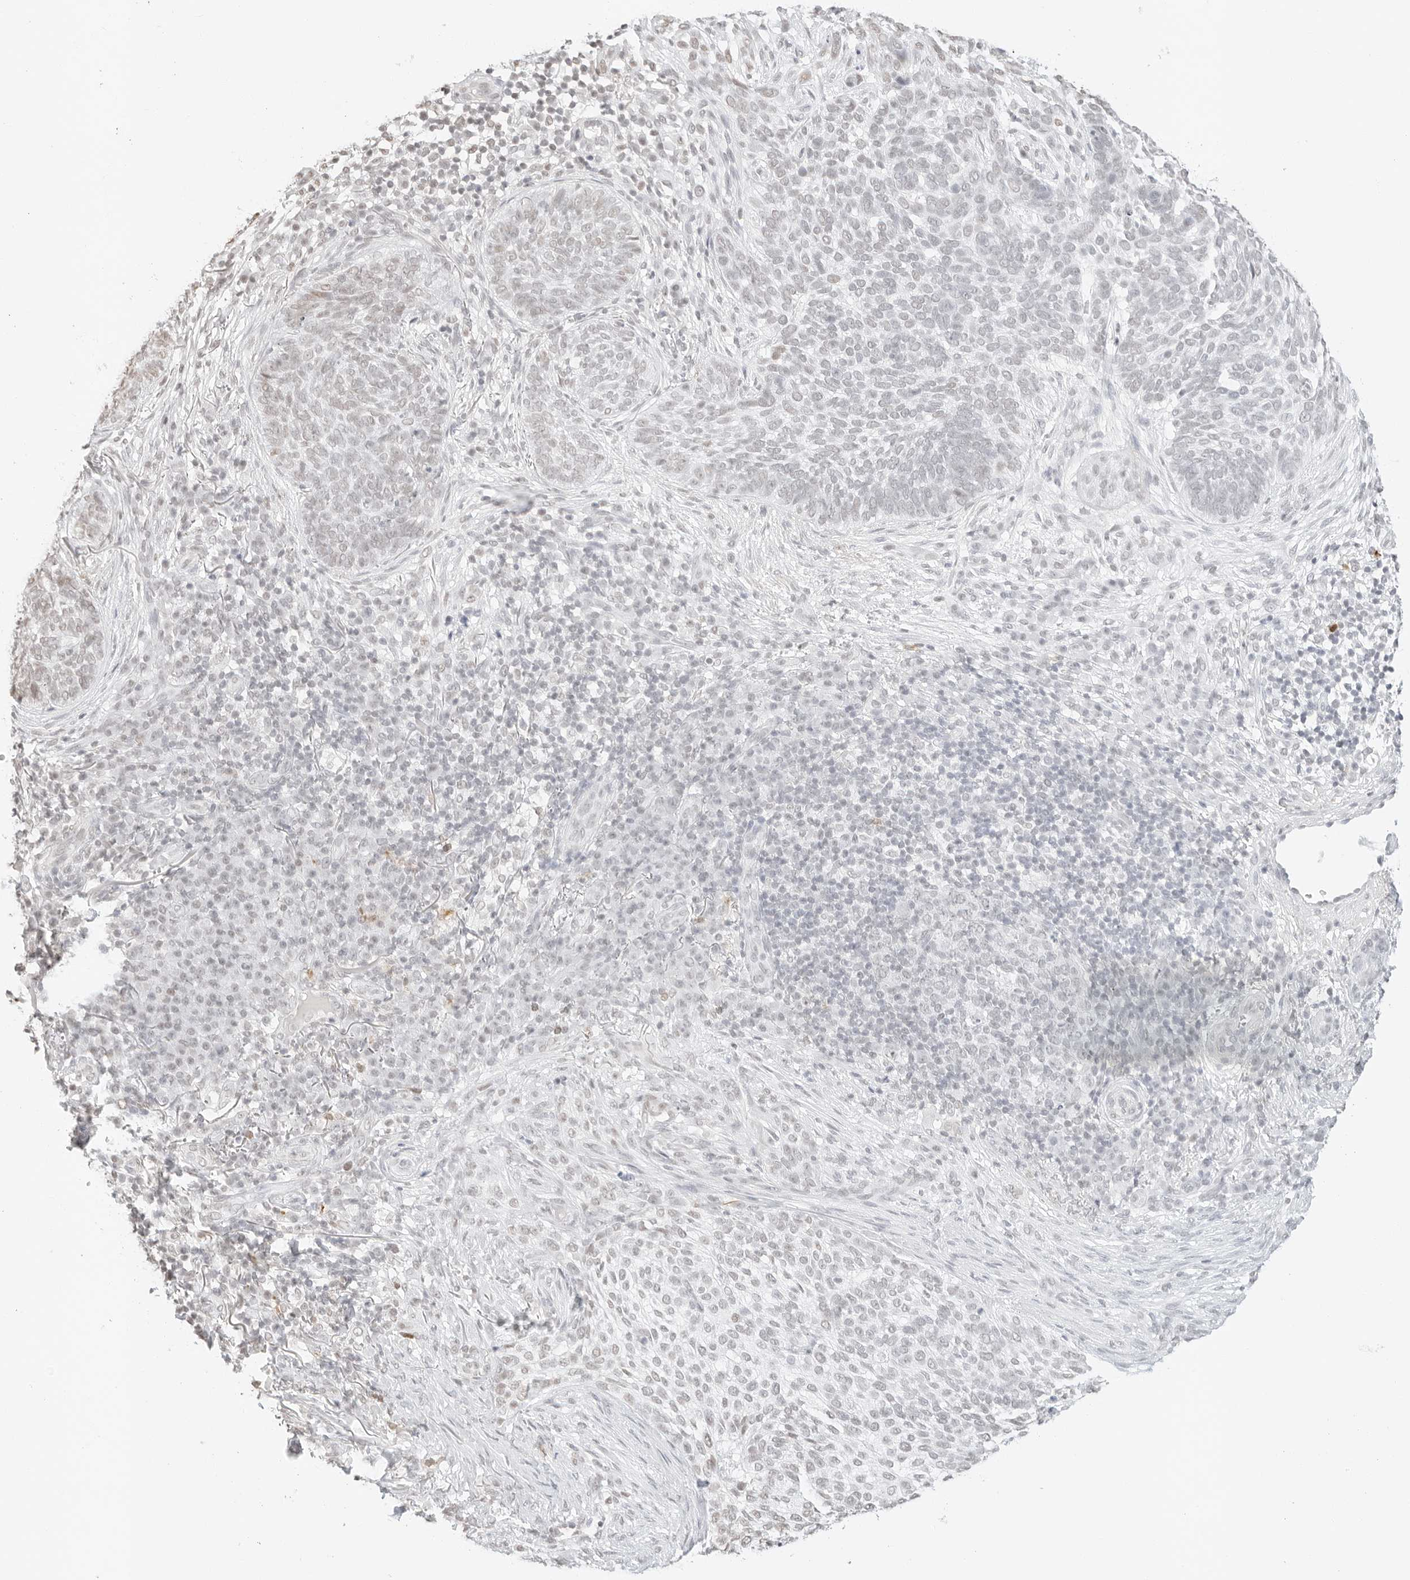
{"staining": {"intensity": "negative", "quantity": "none", "location": "none"}, "tissue": "skin cancer", "cell_type": "Tumor cells", "image_type": "cancer", "snomed": [{"axis": "morphology", "description": "Basal cell carcinoma"}, {"axis": "topography", "description": "Skin"}], "caption": "Histopathology image shows no significant protein expression in tumor cells of basal cell carcinoma (skin). Nuclei are stained in blue.", "gene": "FBLN5", "patient": {"sex": "female", "age": 64}}